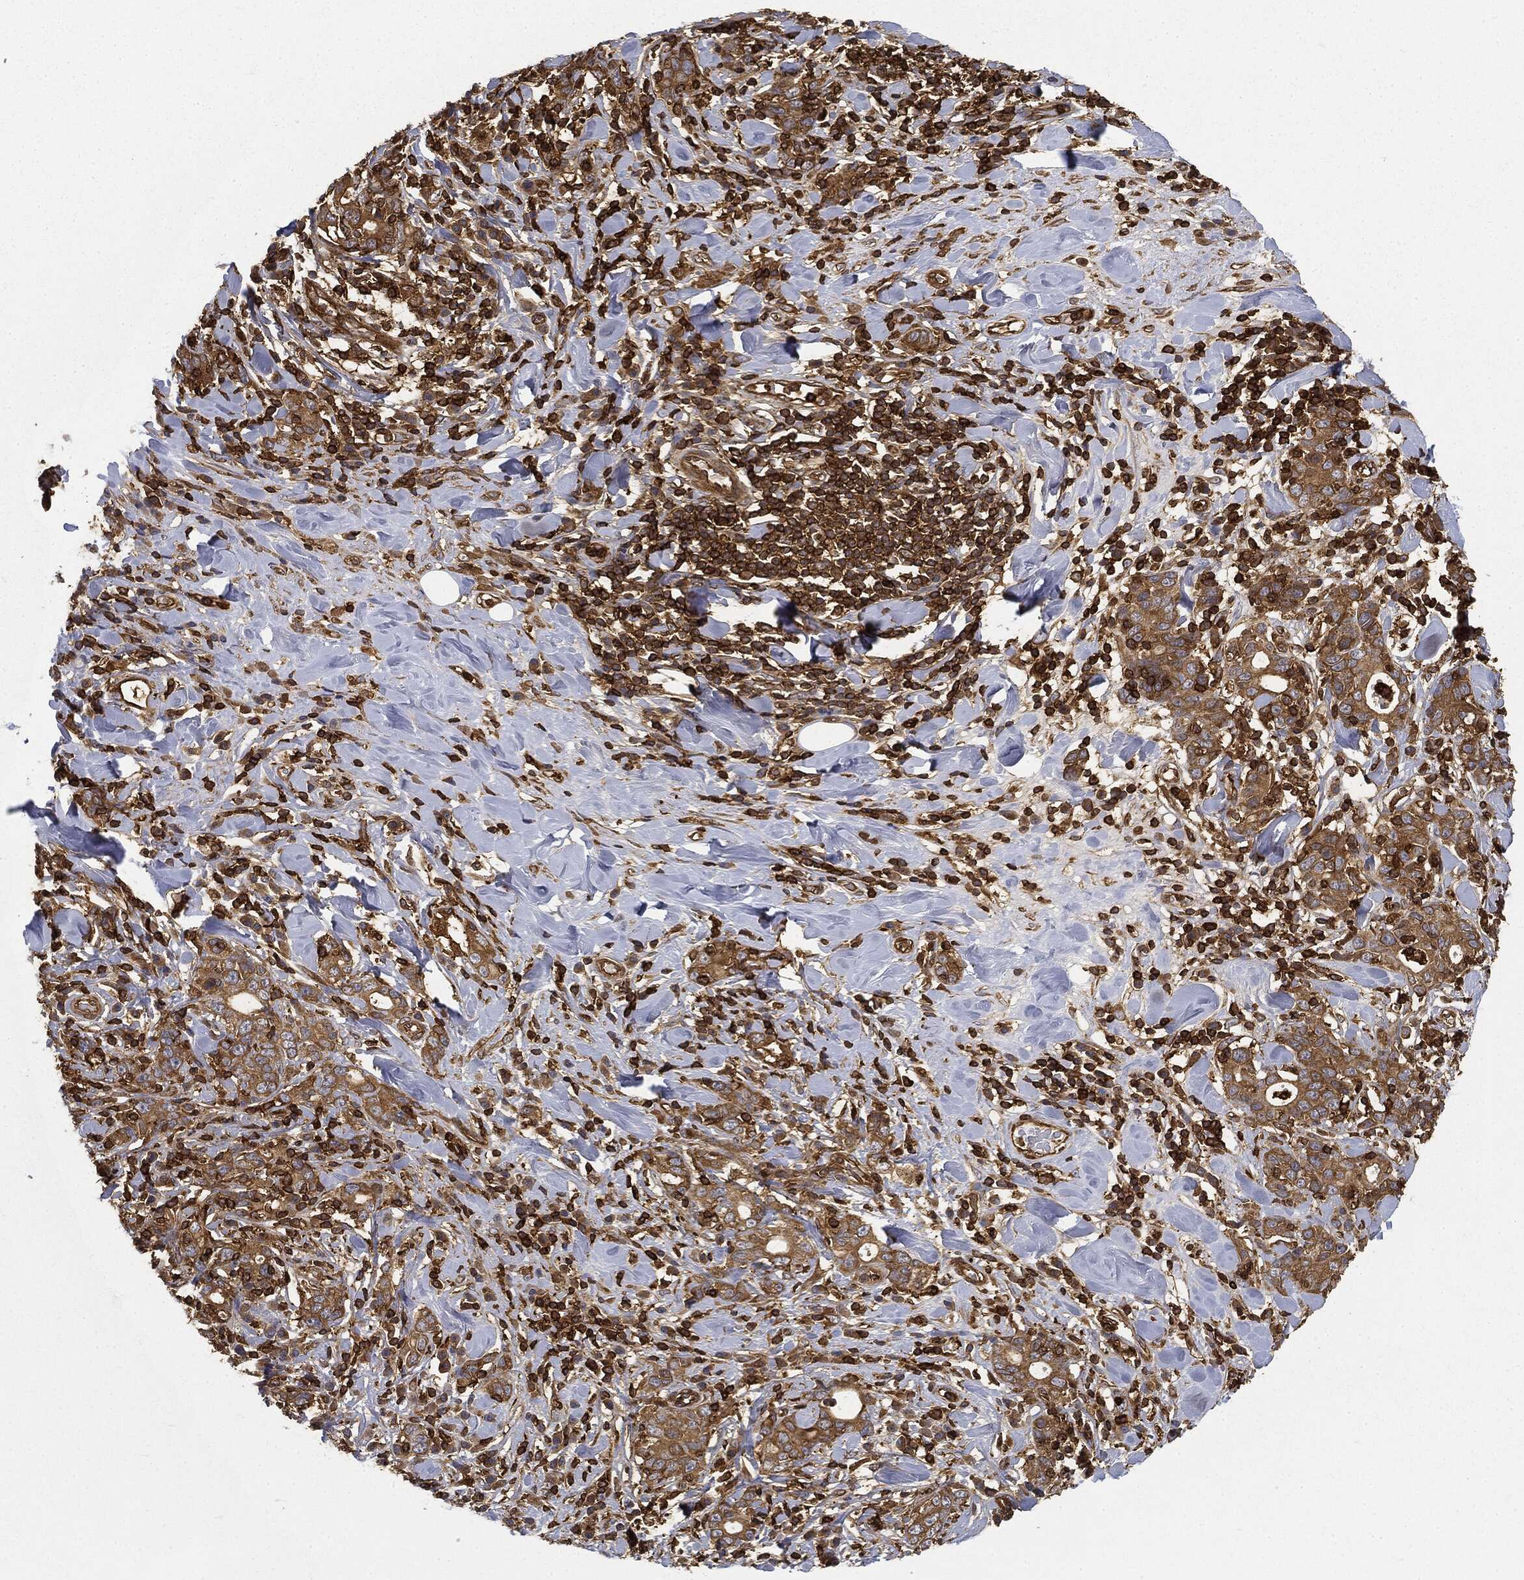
{"staining": {"intensity": "strong", "quantity": ">75%", "location": "cytoplasmic/membranous"}, "tissue": "stomach cancer", "cell_type": "Tumor cells", "image_type": "cancer", "snomed": [{"axis": "morphology", "description": "Adenocarcinoma, NOS"}, {"axis": "topography", "description": "Stomach"}], "caption": "Brown immunohistochemical staining in adenocarcinoma (stomach) exhibits strong cytoplasmic/membranous staining in about >75% of tumor cells.", "gene": "WDR1", "patient": {"sex": "male", "age": 79}}